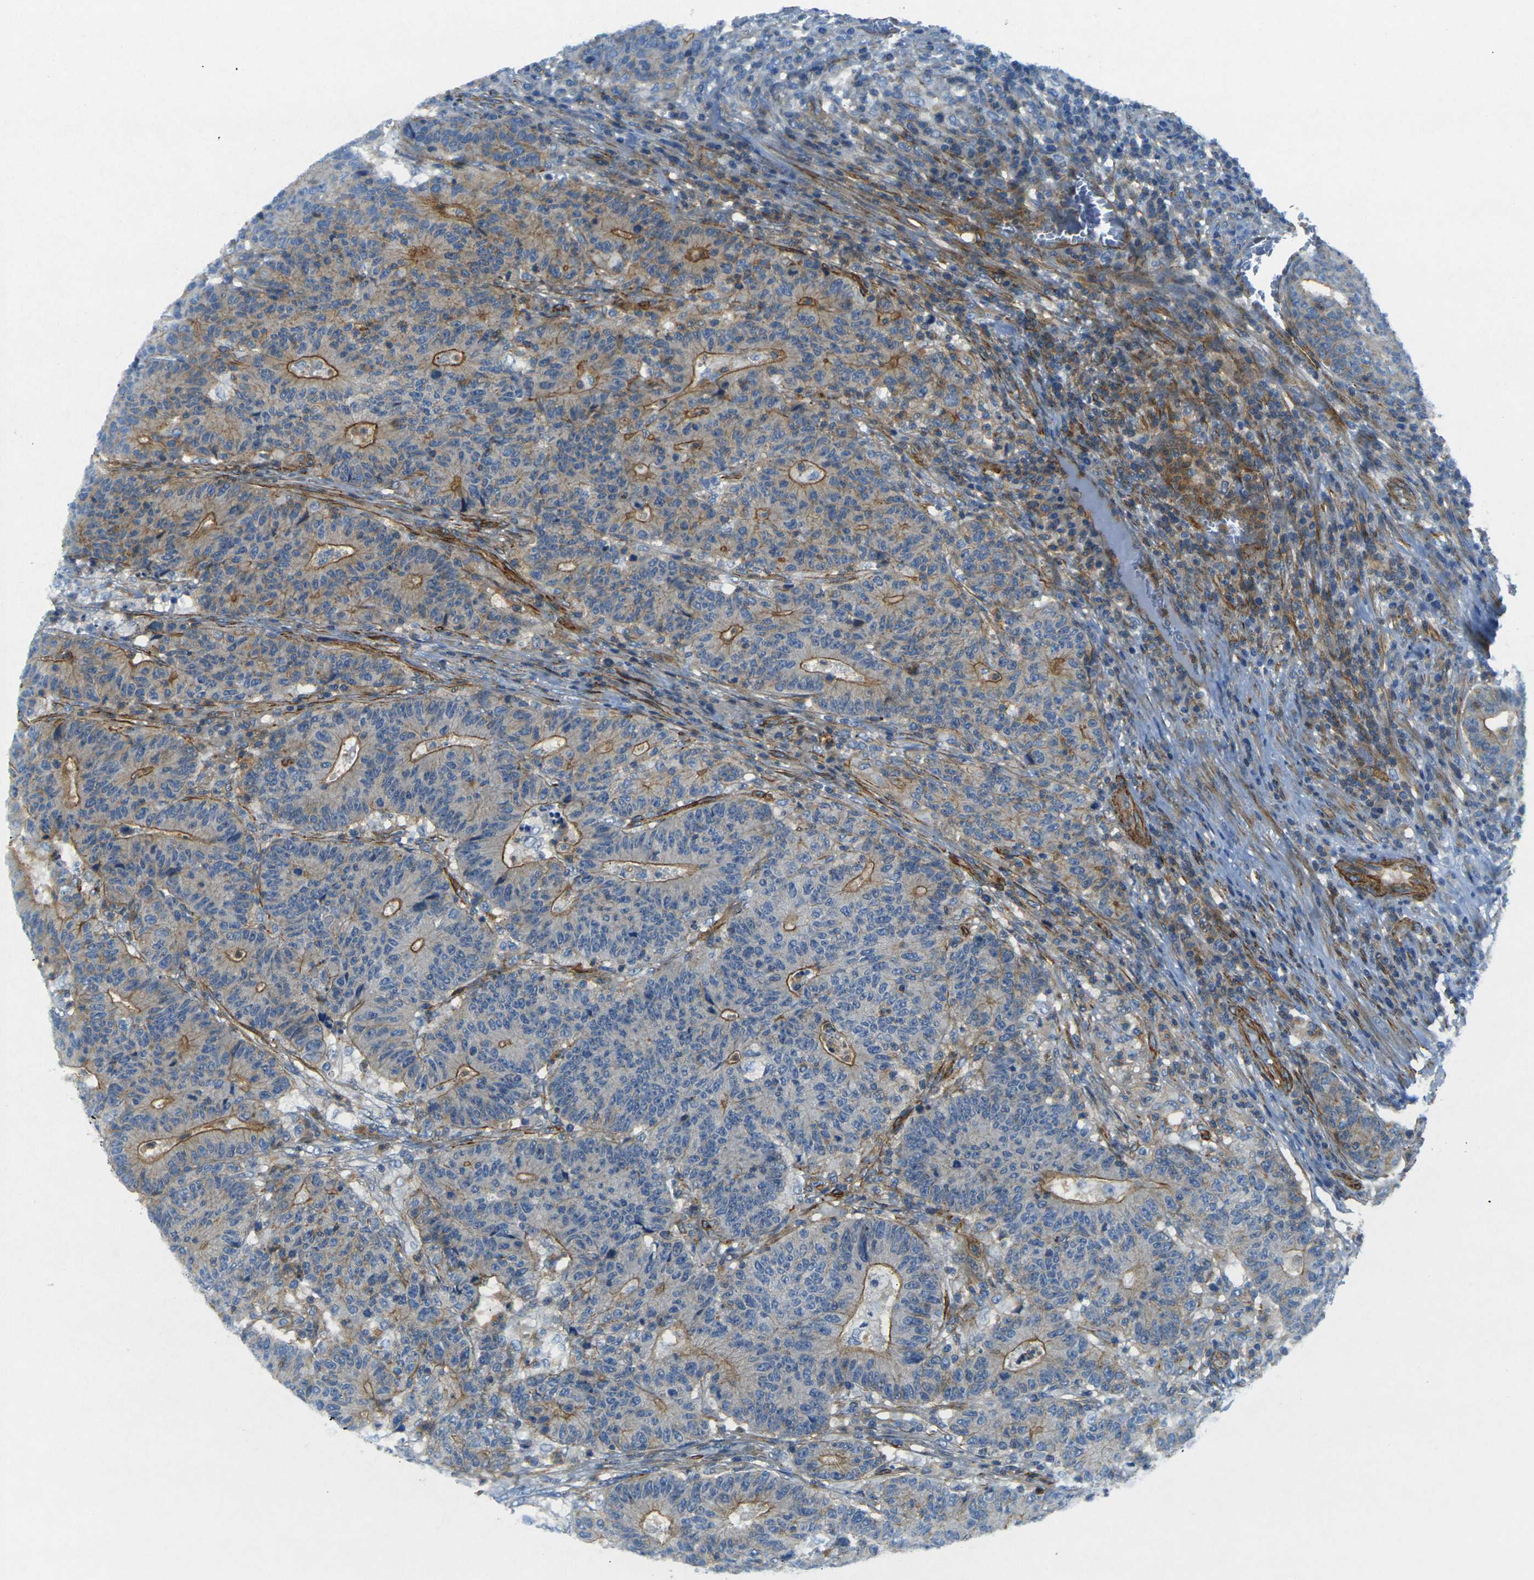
{"staining": {"intensity": "moderate", "quantity": "25%-75%", "location": "cytoplasmic/membranous"}, "tissue": "colorectal cancer", "cell_type": "Tumor cells", "image_type": "cancer", "snomed": [{"axis": "morphology", "description": "Normal tissue, NOS"}, {"axis": "morphology", "description": "Adenocarcinoma, NOS"}, {"axis": "topography", "description": "Colon"}], "caption": "Immunohistochemical staining of human adenocarcinoma (colorectal) exhibits moderate cytoplasmic/membranous protein expression in approximately 25%-75% of tumor cells.", "gene": "EPHA7", "patient": {"sex": "female", "age": 75}}